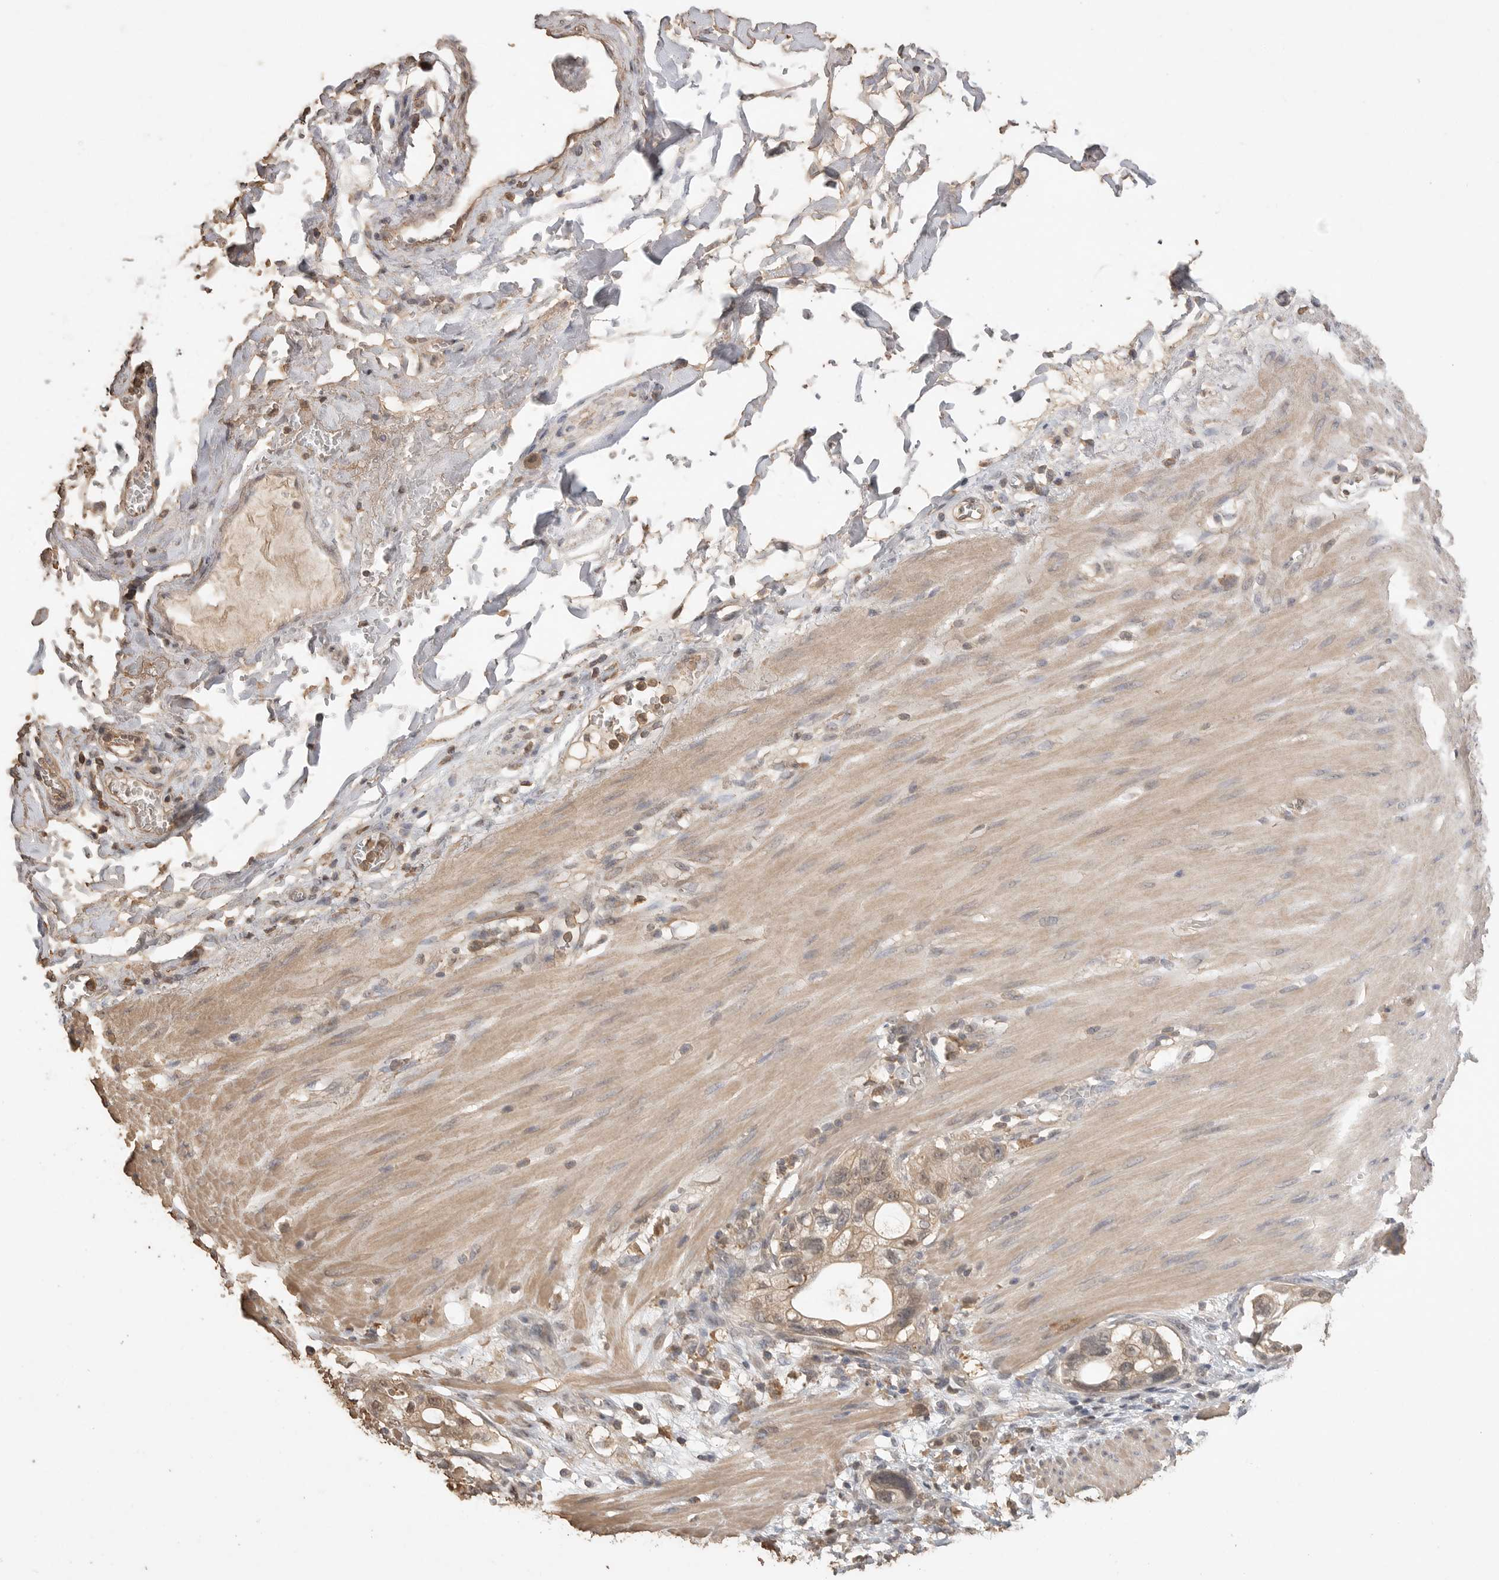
{"staining": {"intensity": "weak", "quantity": ">75%", "location": "cytoplasmic/membranous,nuclear"}, "tissue": "stomach cancer", "cell_type": "Tumor cells", "image_type": "cancer", "snomed": [{"axis": "morphology", "description": "Adenocarcinoma, NOS"}, {"axis": "topography", "description": "Stomach"}, {"axis": "topography", "description": "Stomach, lower"}], "caption": "Immunohistochemical staining of human stomach cancer displays low levels of weak cytoplasmic/membranous and nuclear expression in about >75% of tumor cells.", "gene": "MAP2K1", "patient": {"sex": "female", "age": 48}}